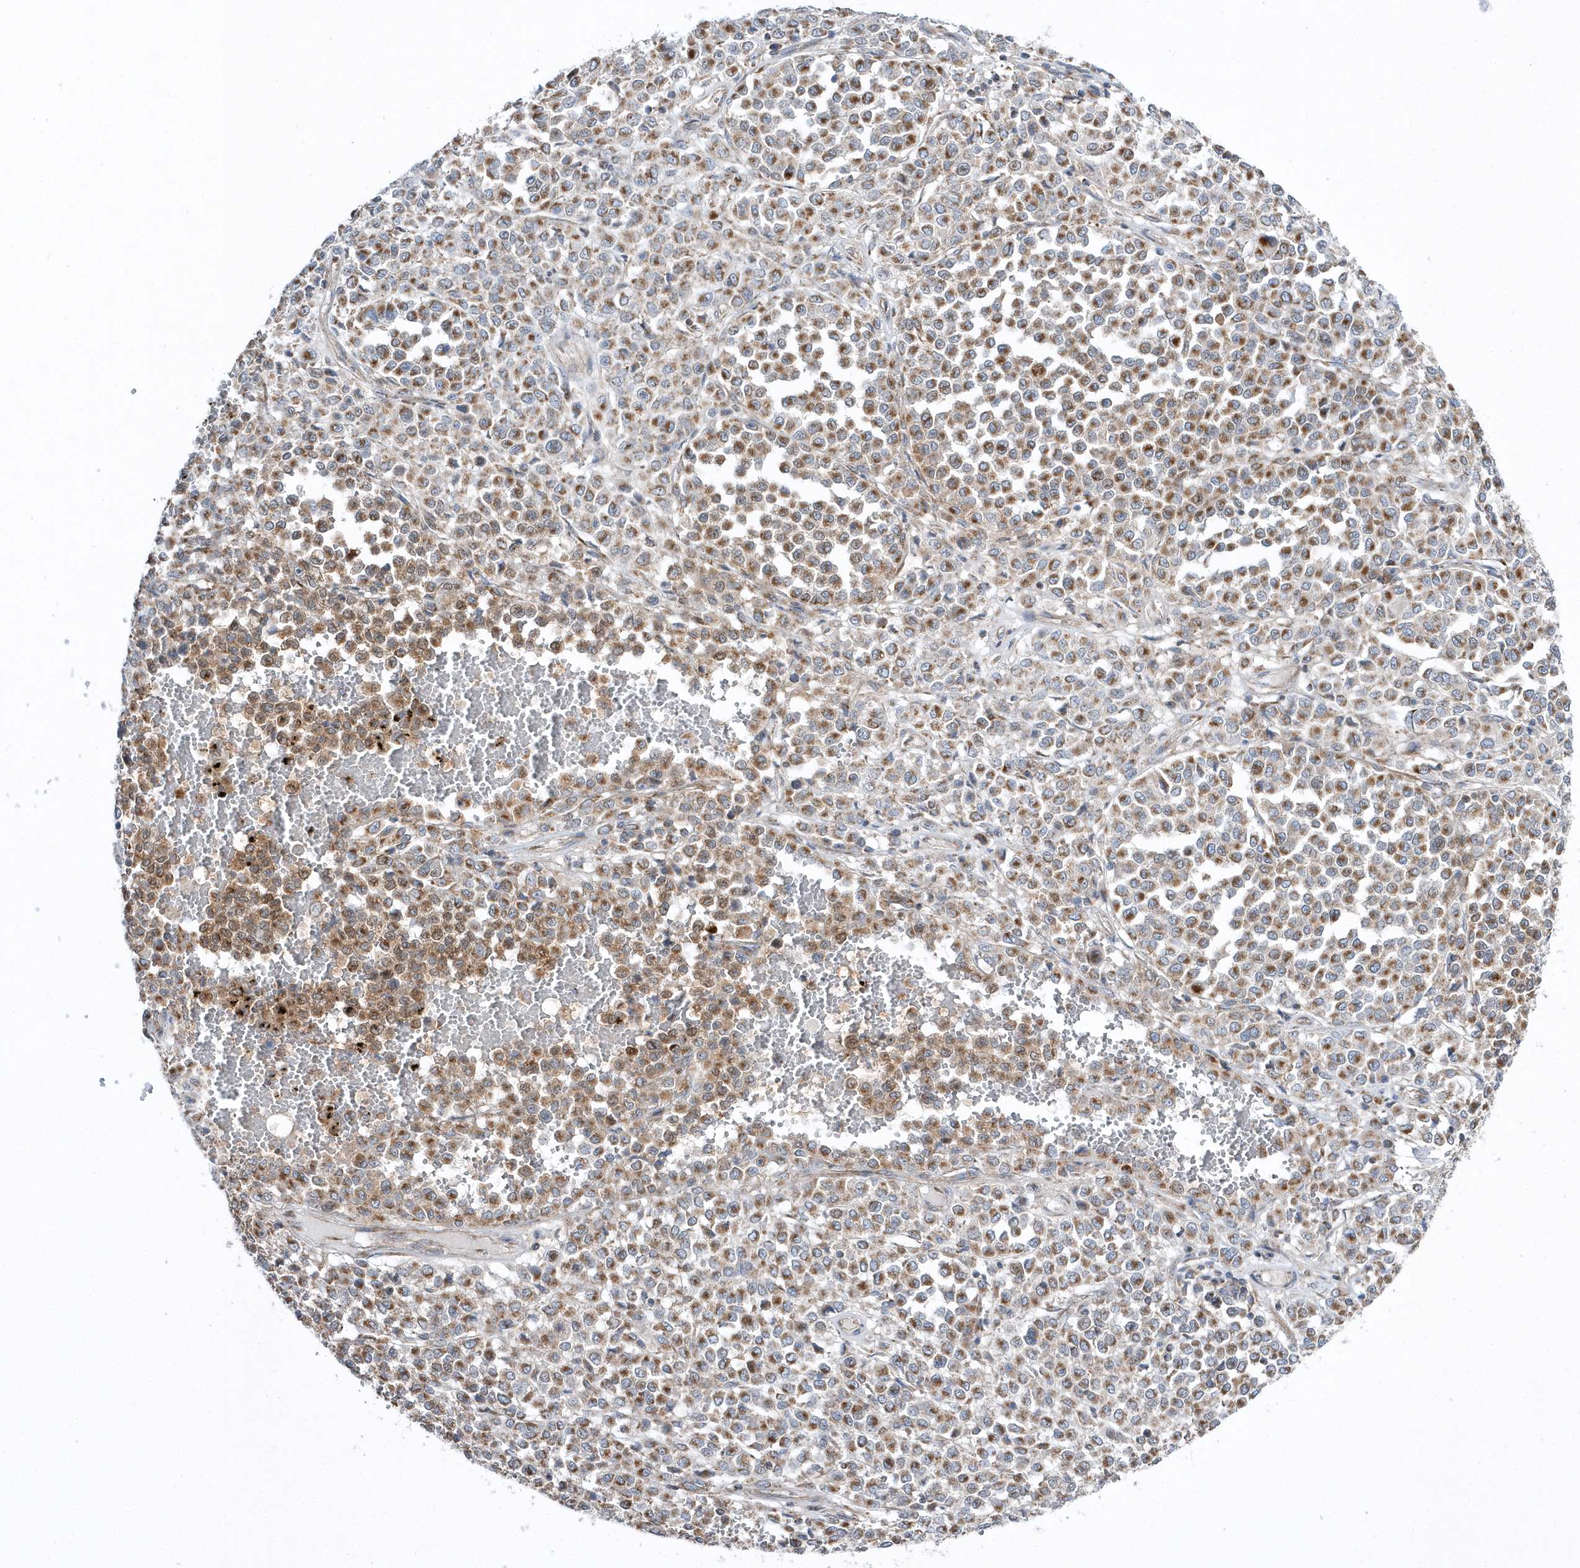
{"staining": {"intensity": "moderate", "quantity": ">75%", "location": "cytoplasmic/membranous"}, "tissue": "melanoma", "cell_type": "Tumor cells", "image_type": "cancer", "snomed": [{"axis": "morphology", "description": "Malignant melanoma, Metastatic site"}, {"axis": "topography", "description": "Pancreas"}], "caption": "Immunohistochemistry (DAB (3,3'-diaminobenzidine)) staining of melanoma demonstrates moderate cytoplasmic/membranous protein positivity in approximately >75% of tumor cells. (Brightfield microscopy of DAB IHC at high magnification).", "gene": "OPA1", "patient": {"sex": "female", "age": 30}}